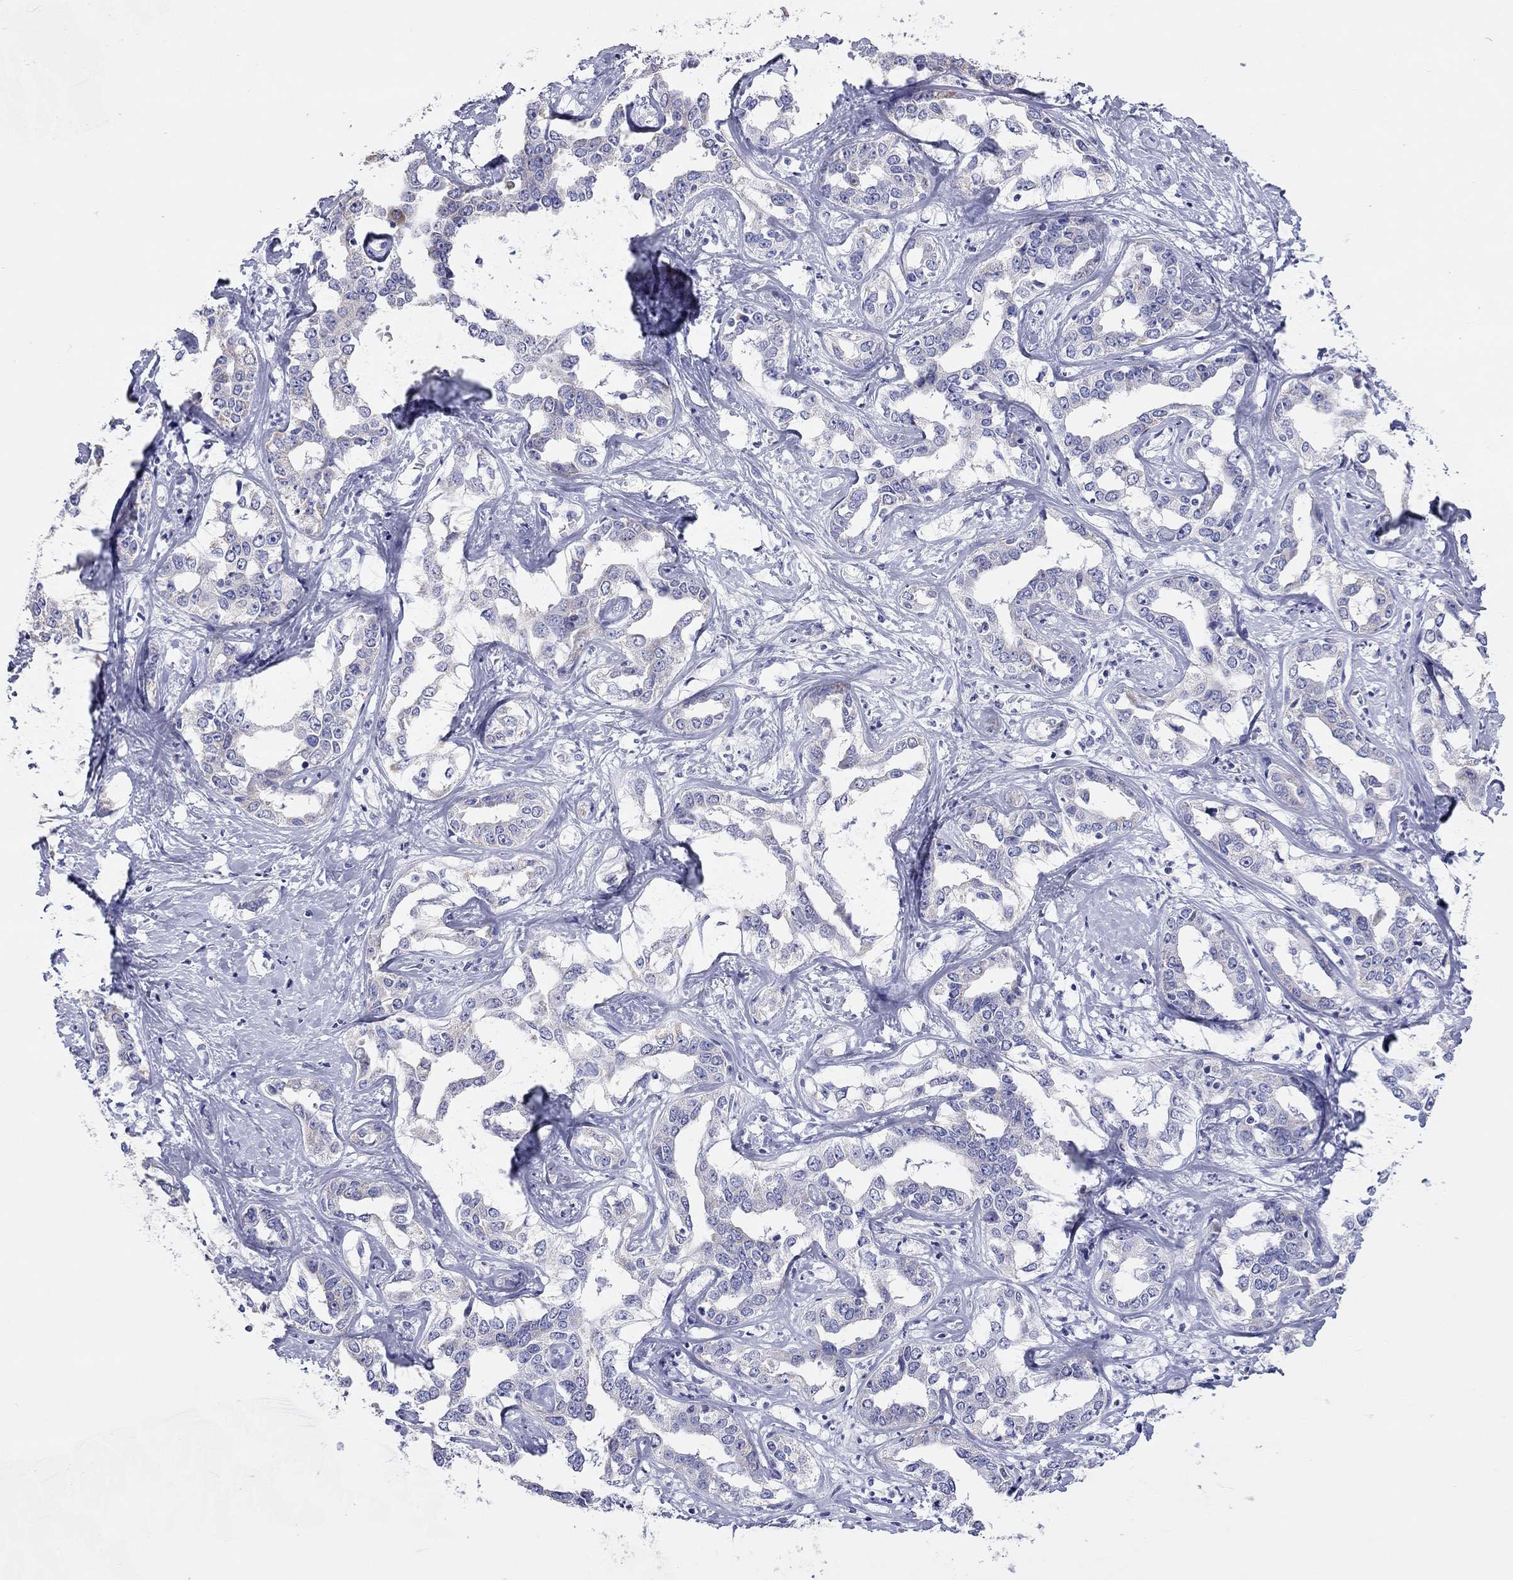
{"staining": {"intensity": "negative", "quantity": "none", "location": "none"}, "tissue": "liver cancer", "cell_type": "Tumor cells", "image_type": "cancer", "snomed": [{"axis": "morphology", "description": "Cholangiocarcinoma"}, {"axis": "topography", "description": "Liver"}], "caption": "Image shows no protein expression in tumor cells of liver cancer (cholangiocarcinoma) tissue.", "gene": "DPY19L2", "patient": {"sex": "male", "age": 59}}